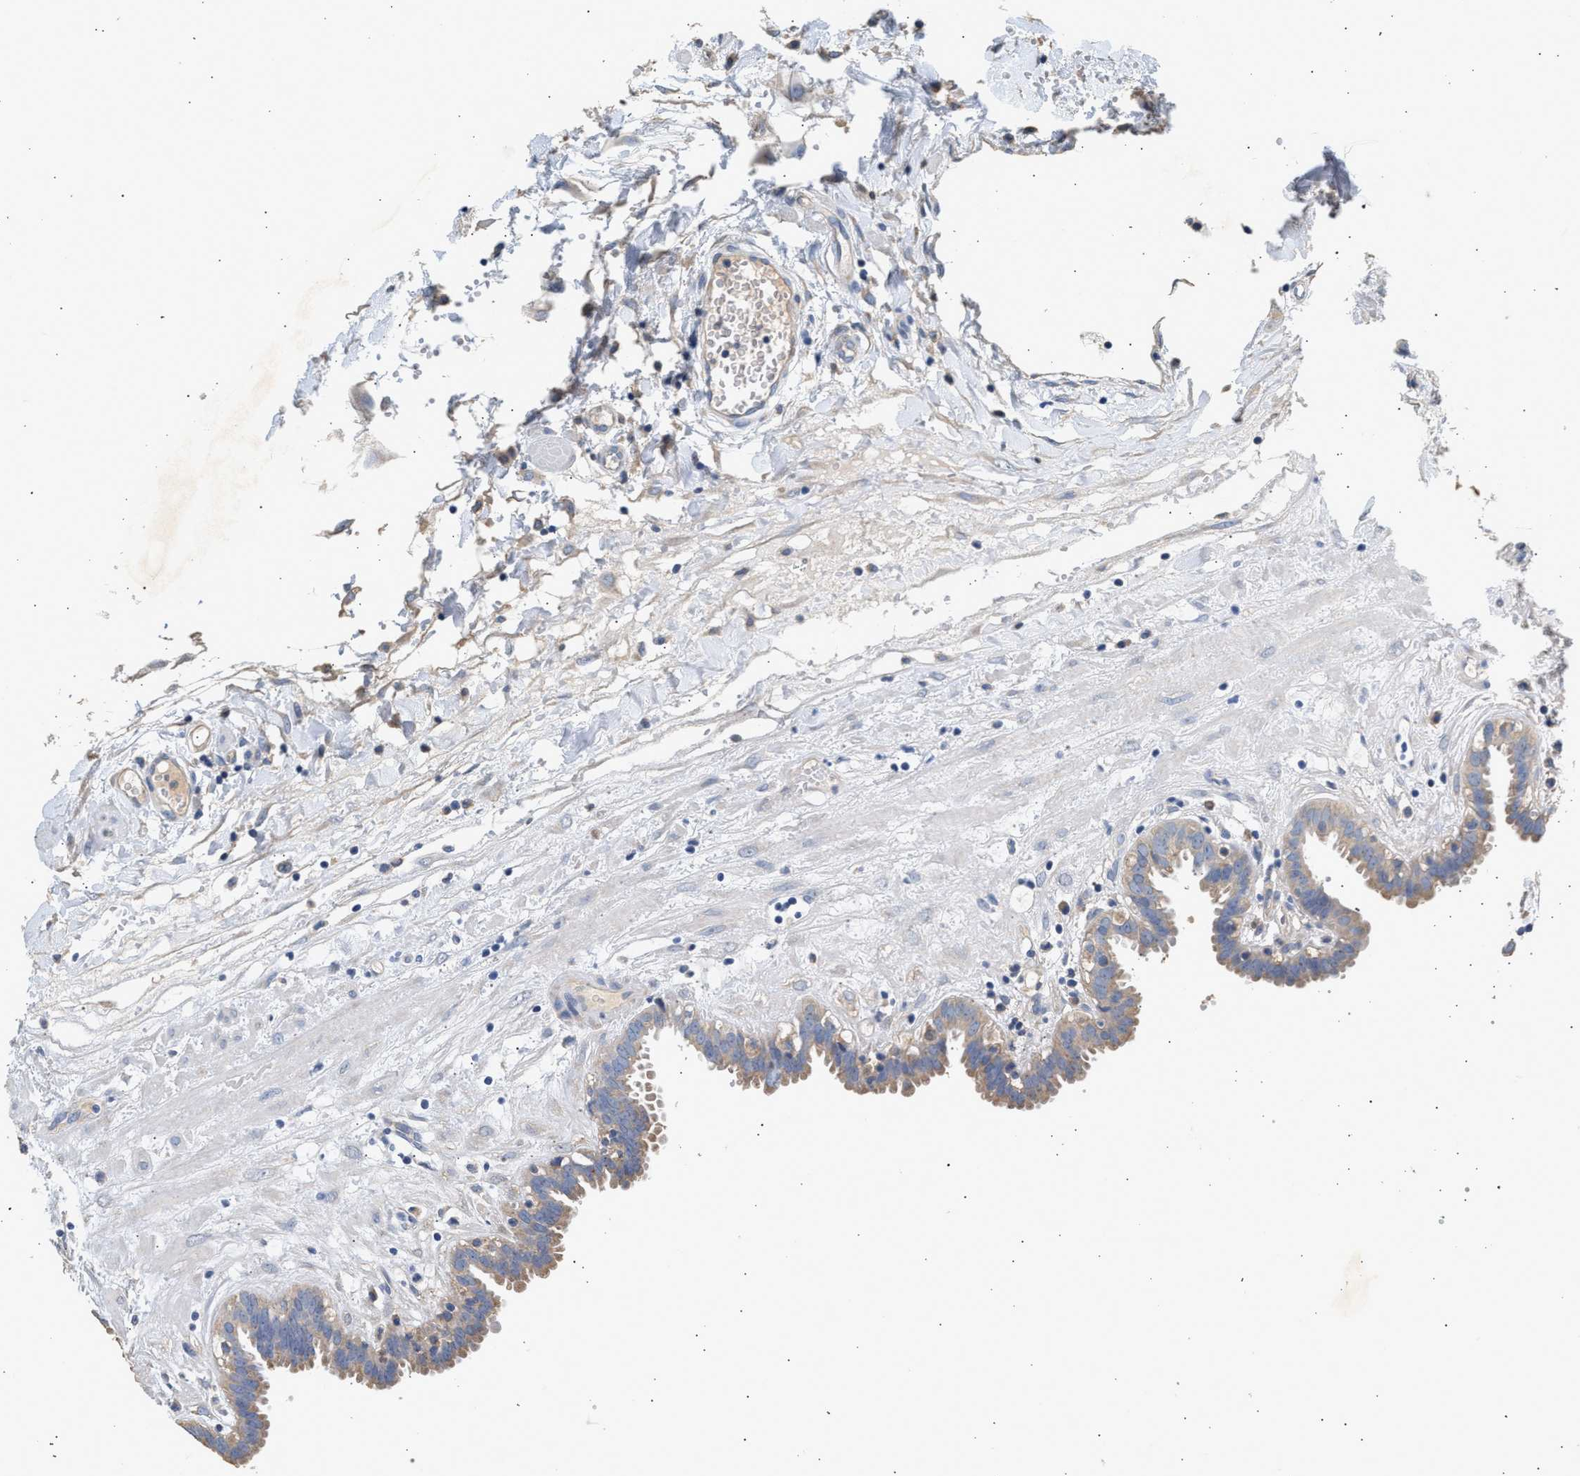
{"staining": {"intensity": "weak", "quantity": "<25%", "location": "cytoplasmic/membranous"}, "tissue": "fallopian tube", "cell_type": "Glandular cells", "image_type": "normal", "snomed": [{"axis": "morphology", "description": "Normal tissue, NOS"}, {"axis": "topography", "description": "Fallopian tube"}, {"axis": "topography", "description": "Placenta"}], "caption": "DAB immunohistochemical staining of unremarkable human fallopian tube shows no significant positivity in glandular cells.", "gene": "WDR31", "patient": {"sex": "female", "age": 32}}